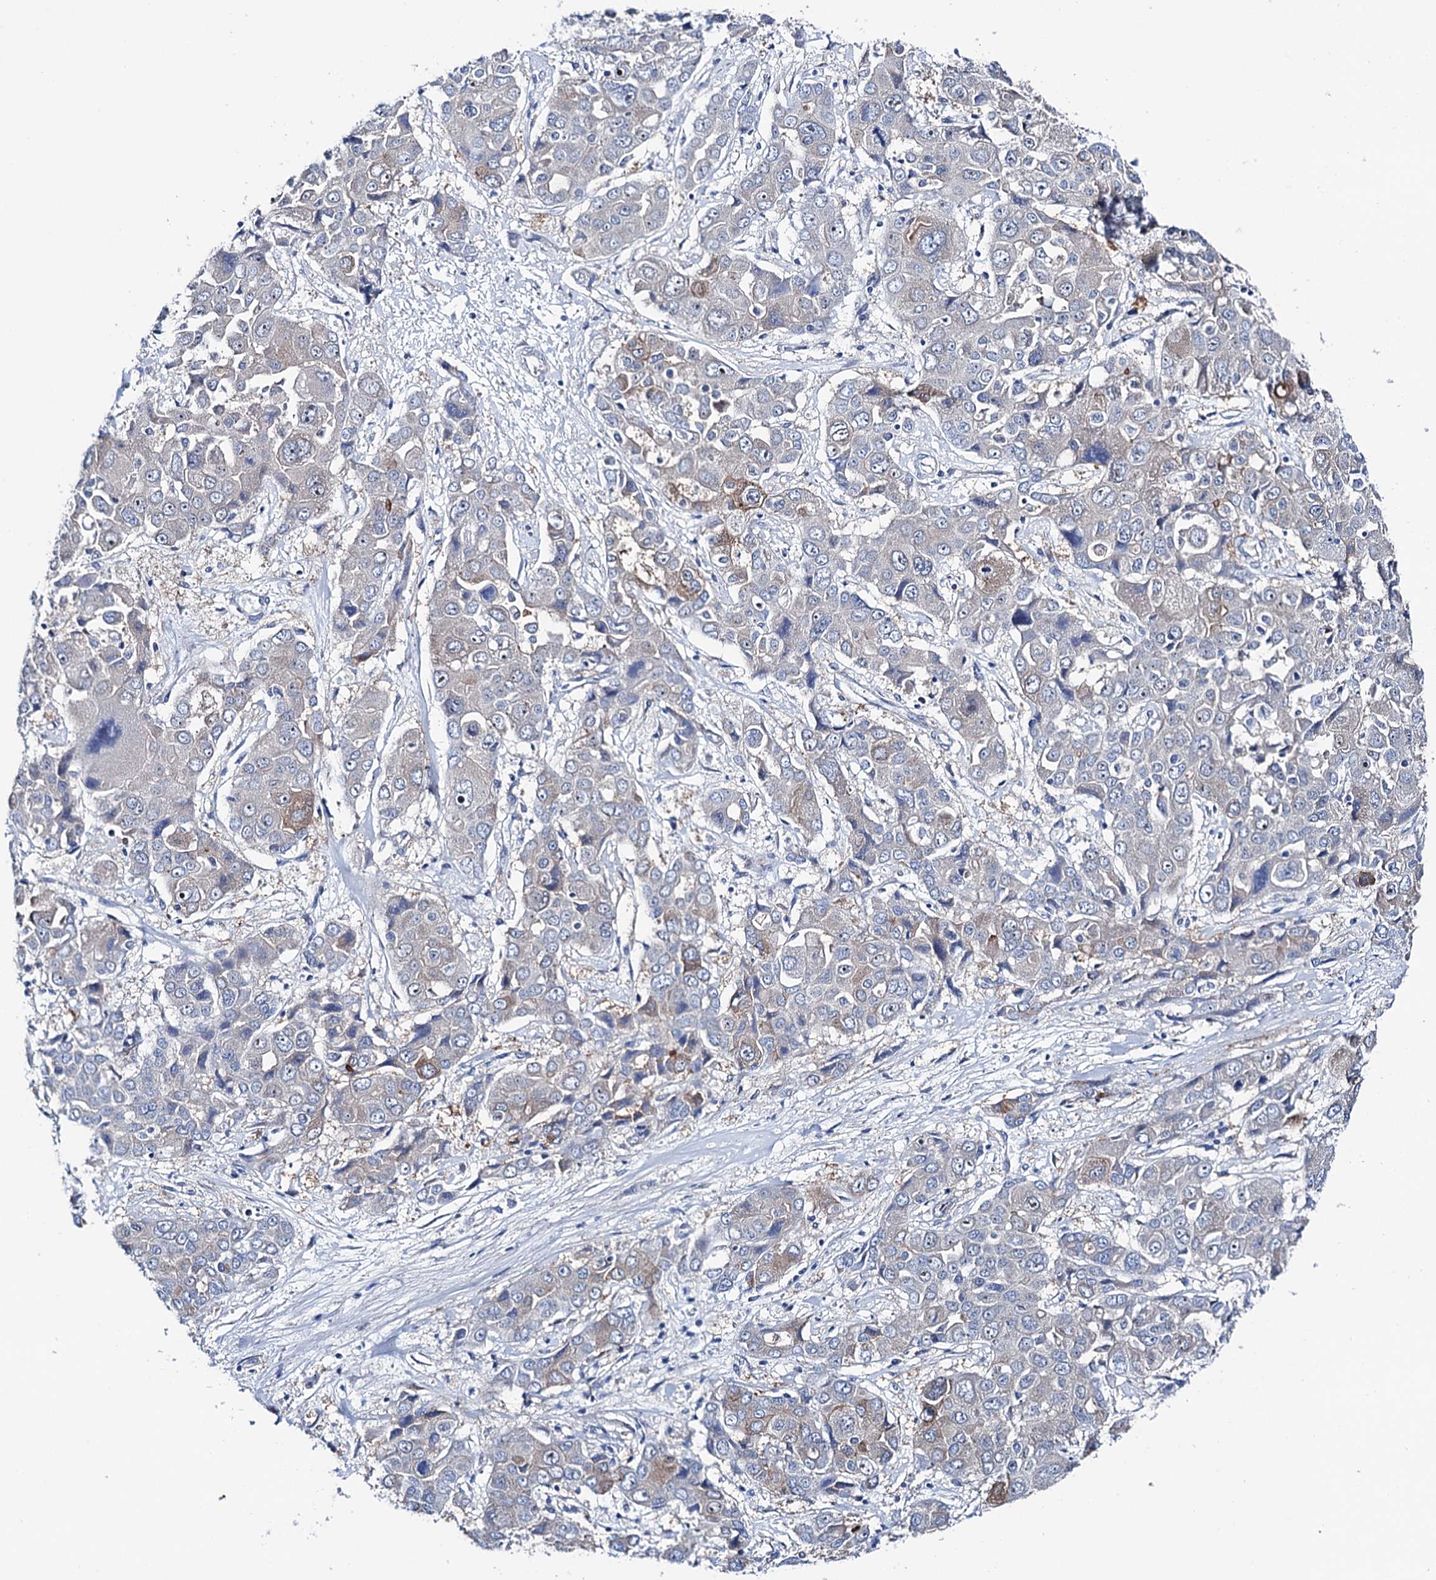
{"staining": {"intensity": "moderate", "quantity": "<25%", "location": "cytoplasmic/membranous"}, "tissue": "liver cancer", "cell_type": "Tumor cells", "image_type": "cancer", "snomed": [{"axis": "morphology", "description": "Cholangiocarcinoma"}, {"axis": "topography", "description": "Liver"}], "caption": "The histopathology image displays a brown stain indicating the presence of a protein in the cytoplasmic/membranous of tumor cells in liver cholangiocarcinoma.", "gene": "SHROOM1", "patient": {"sex": "male", "age": 67}}